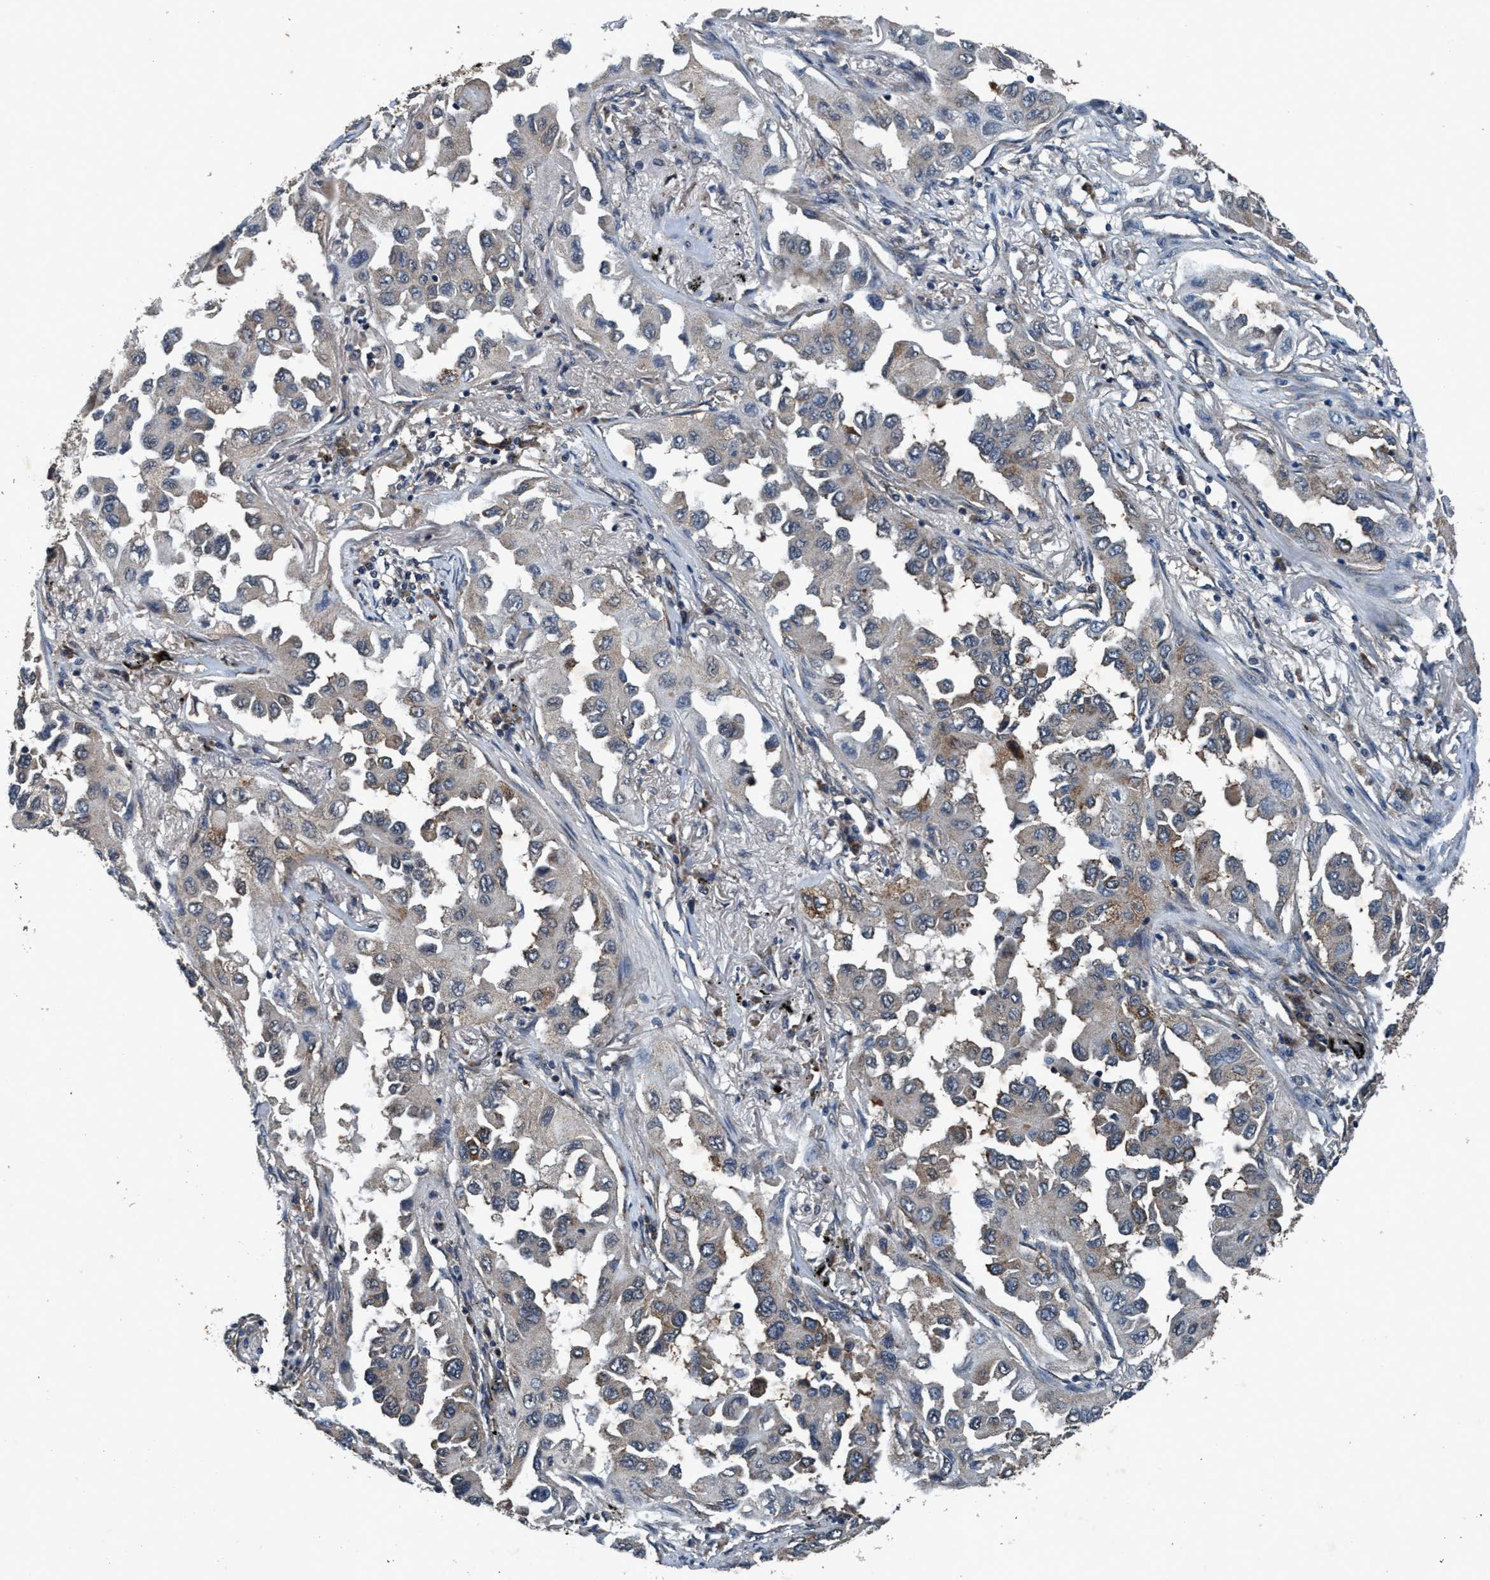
{"staining": {"intensity": "weak", "quantity": "25%-75%", "location": "cytoplasmic/membranous"}, "tissue": "lung cancer", "cell_type": "Tumor cells", "image_type": "cancer", "snomed": [{"axis": "morphology", "description": "Adenocarcinoma, NOS"}, {"axis": "topography", "description": "Lung"}], "caption": "The photomicrograph exhibits staining of lung adenocarcinoma, revealing weak cytoplasmic/membranous protein expression (brown color) within tumor cells.", "gene": "AKT1S1", "patient": {"sex": "female", "age": 65}}